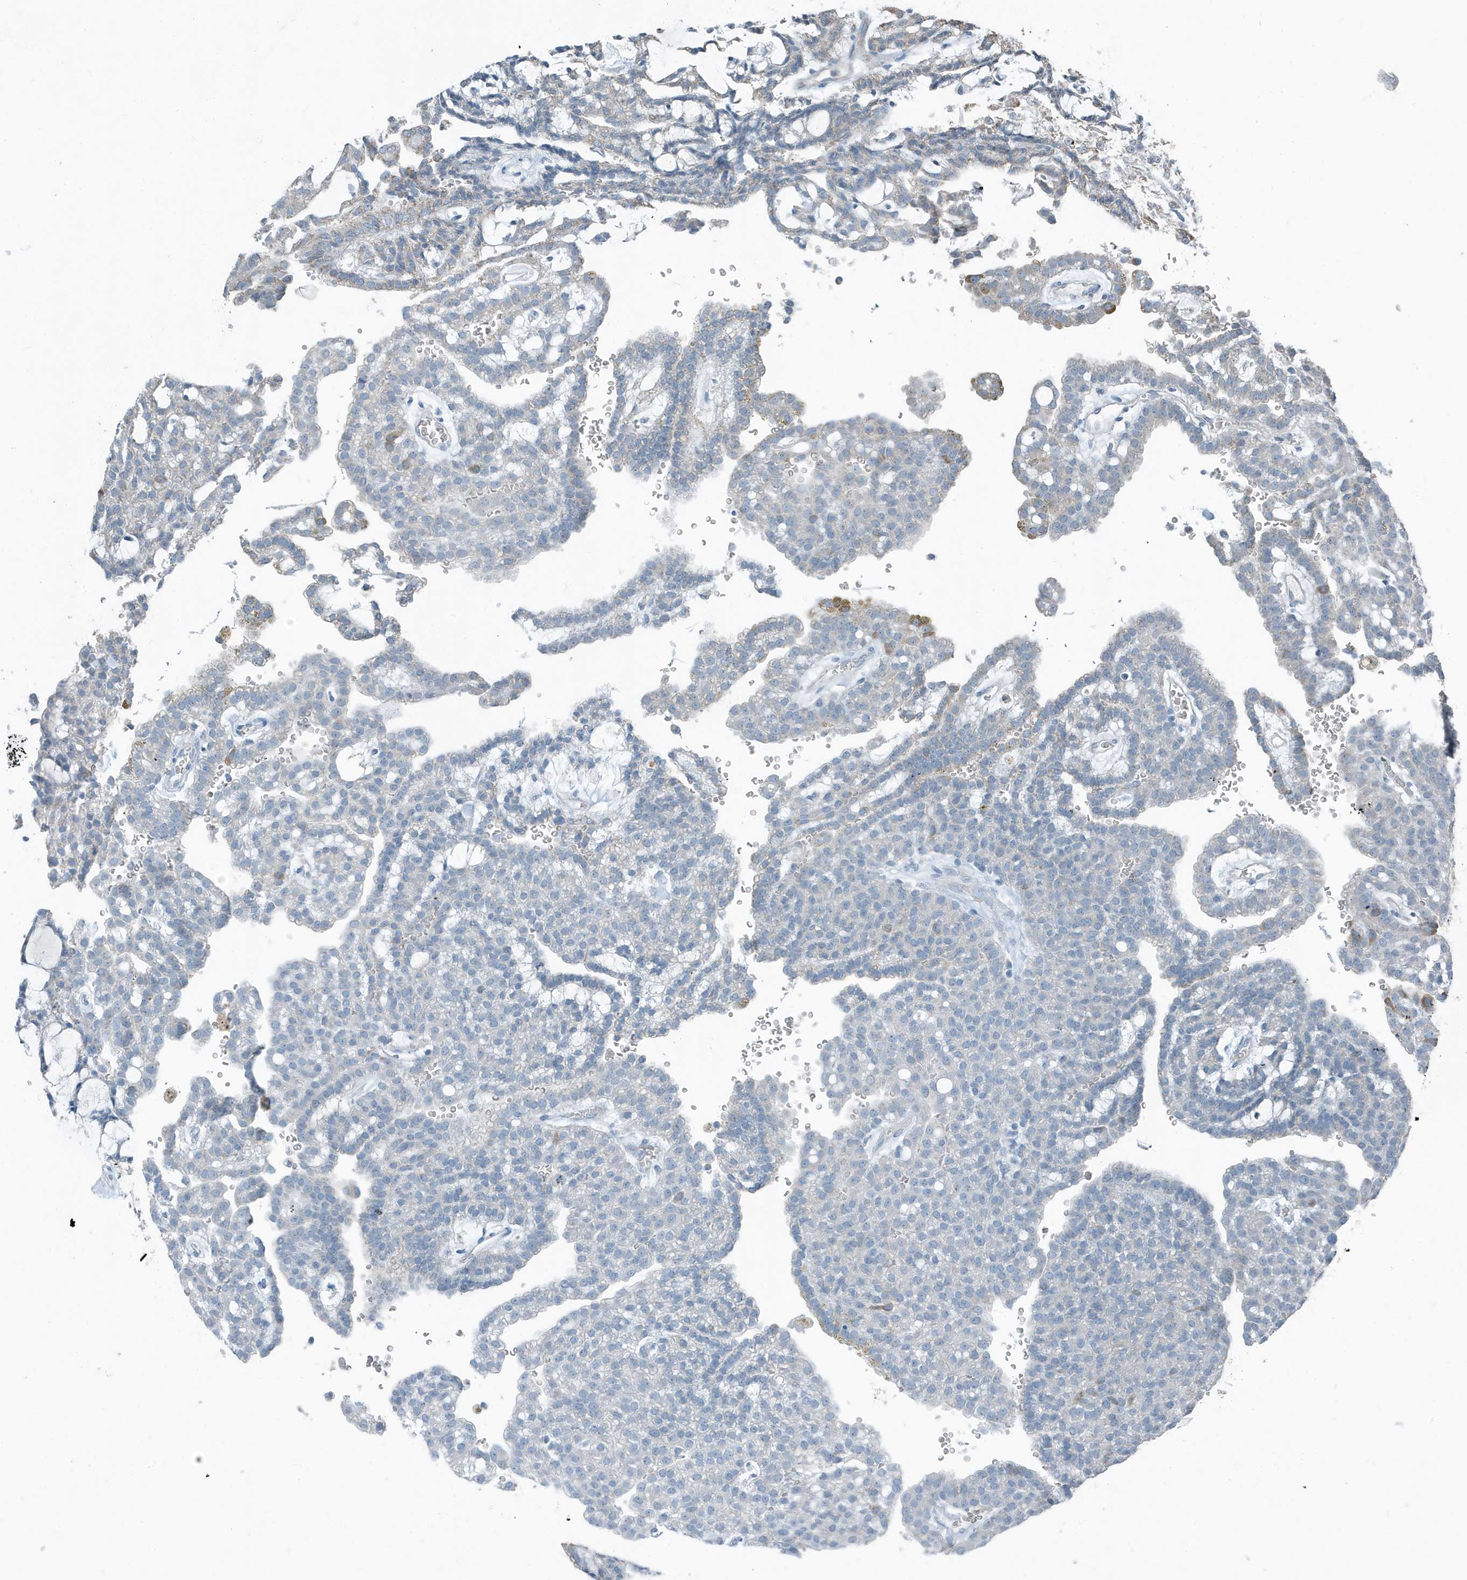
{"staining": {"intensity": "negative", "quantity": "none", "location": "none"}, "tissue": "renal cancer", "cell_type": "Tumor cells", "image_type": "cancer", "snomed": [{"axis": "morphology", "description": "Adenocarcinoma, NOS"}, {"axis": "topography", "description": "Kidney"}], "caption": "IHC image of renal cancer stained for a protein (brown), which shows no expression in tumor cells.", "gene": "MT-CYB", "patient": {"sex": "male", "age": 63}}